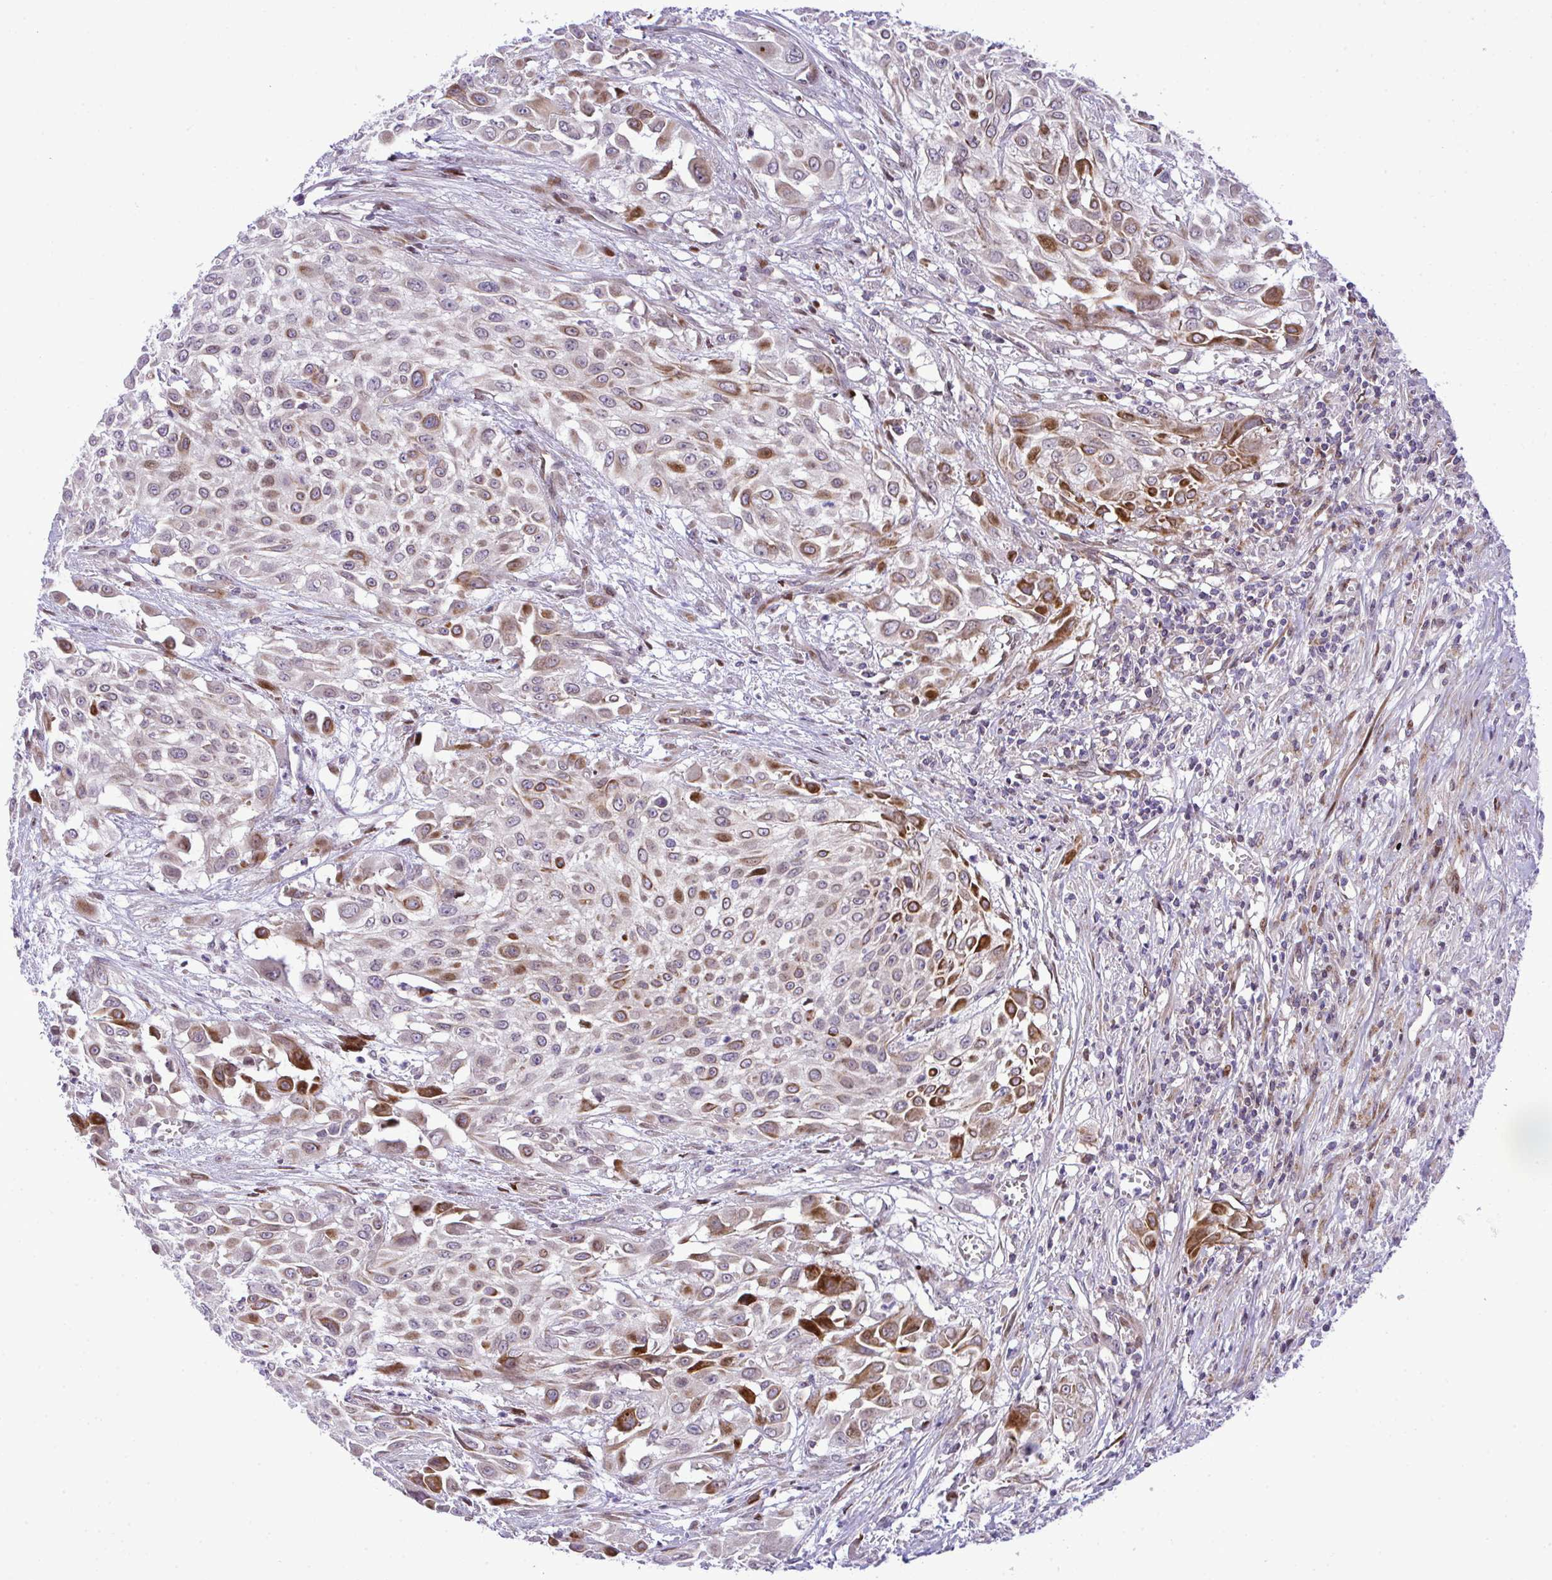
{"staining": {"intensity": "moderate", "quantity": "25%-75%", "location": "cytoplasmic/membranous"}, "tissue": "urothelial cancer", "cell_type": "Tumor cells", "image_type": "cancer", "snomed": [{"axis": "morphology", "description": "Urothelial carcinoma, High grade"}, {"axis": "topography", "description": "Urinary bladder"}], "caption": "Immunohistochemical staining of urothelial cancer shows medium levels of moderate cytoplasmic/membranous protein expression in about 25%-75% of tumor cells.", "gene": "CASTOR2", "patient": {"sex": "male", "age": 57}}